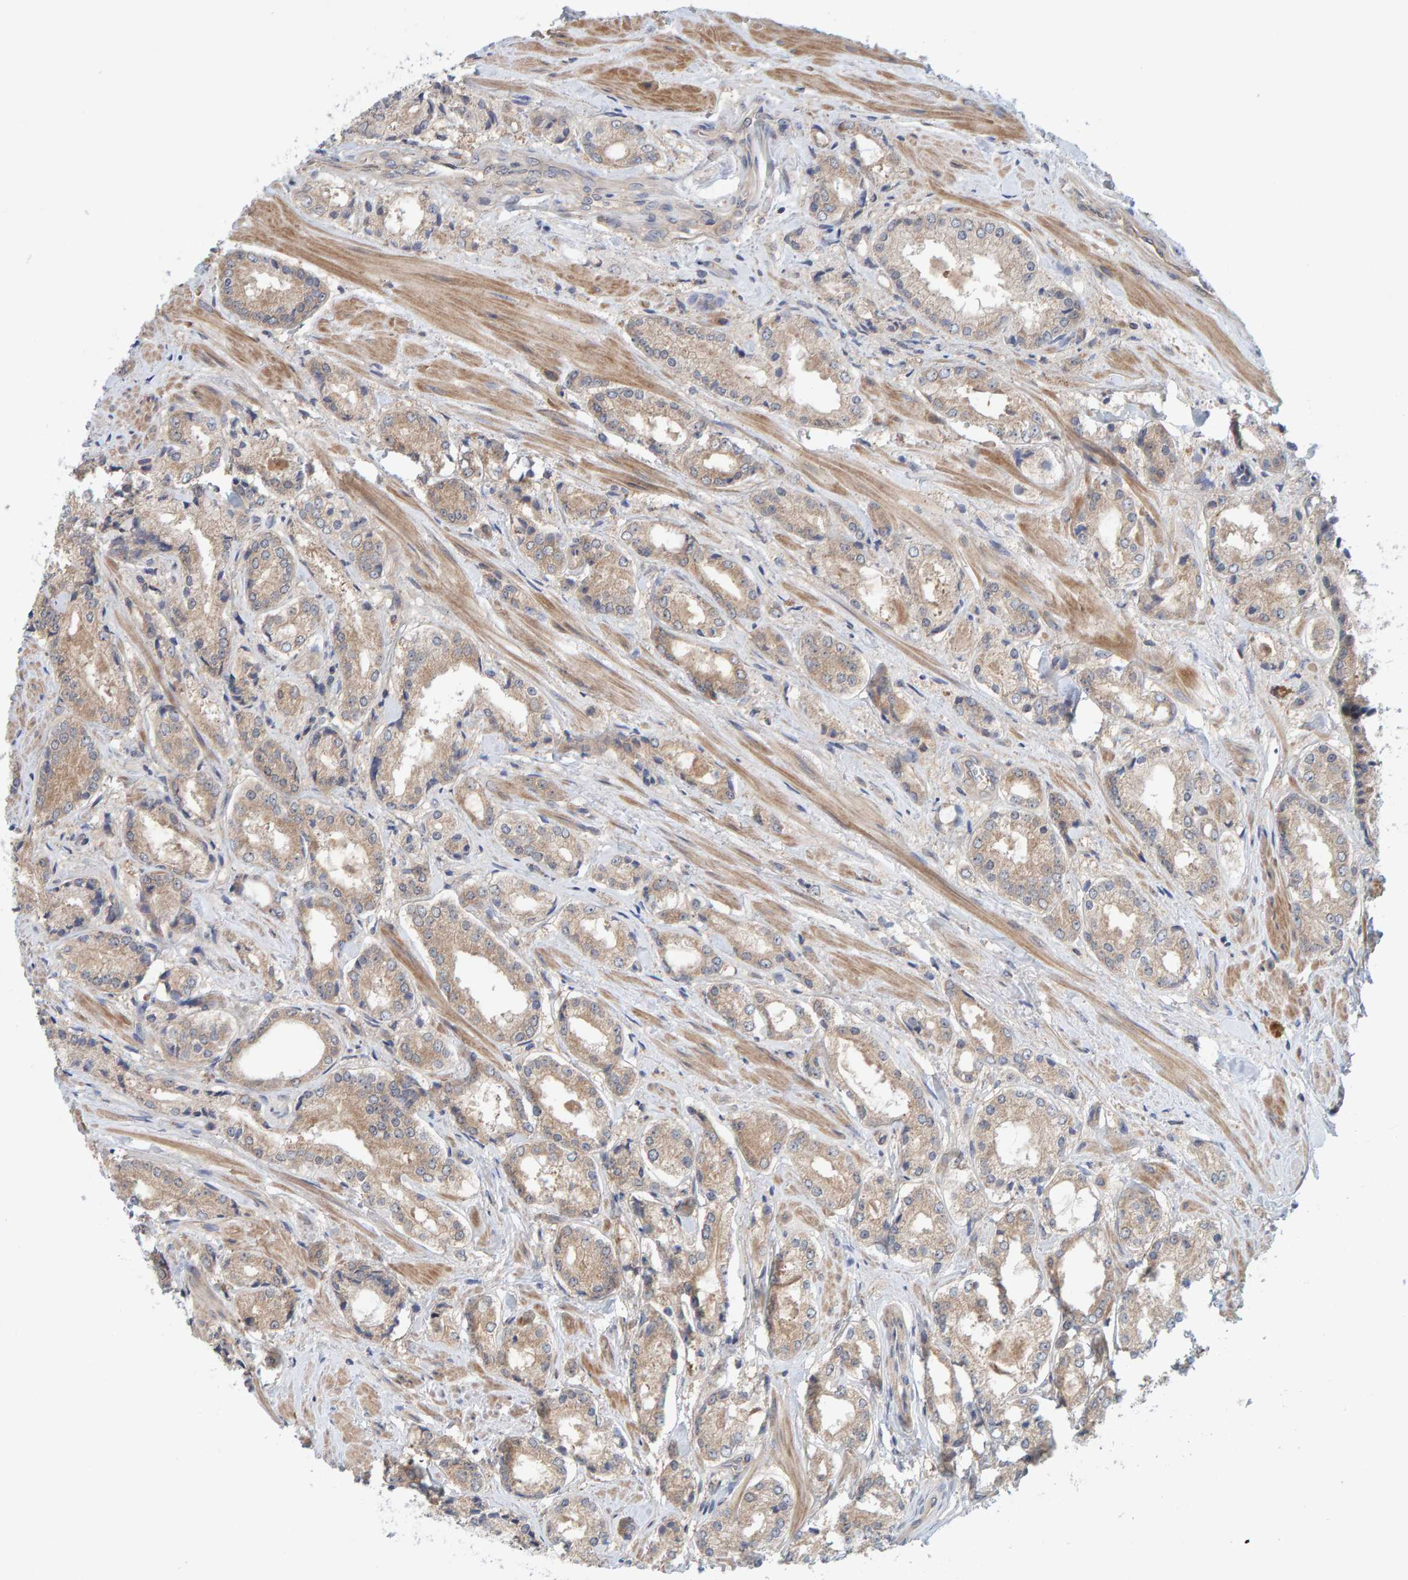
{"staining": {"intensity": "weak", "quantity": ">75%", "location": "cytoplasmic/membranous"}, "tissue": "prostate cancer", "cell_type": "Tumor cells", "image_type": "cancer", "snomed": [{"axis": "morphology", "description": "Adenocarcinoma, Low grade"}, {"axis": "topography", "description": "Prostate"}], "caption": "Immunohistochemical staining of human prostate cancer shows weak cytoplasmic/membranous protein staining in about >75% of tumor cells.", "gene": "TATDN1", "patient": {"sex": "male", "age": 62}}